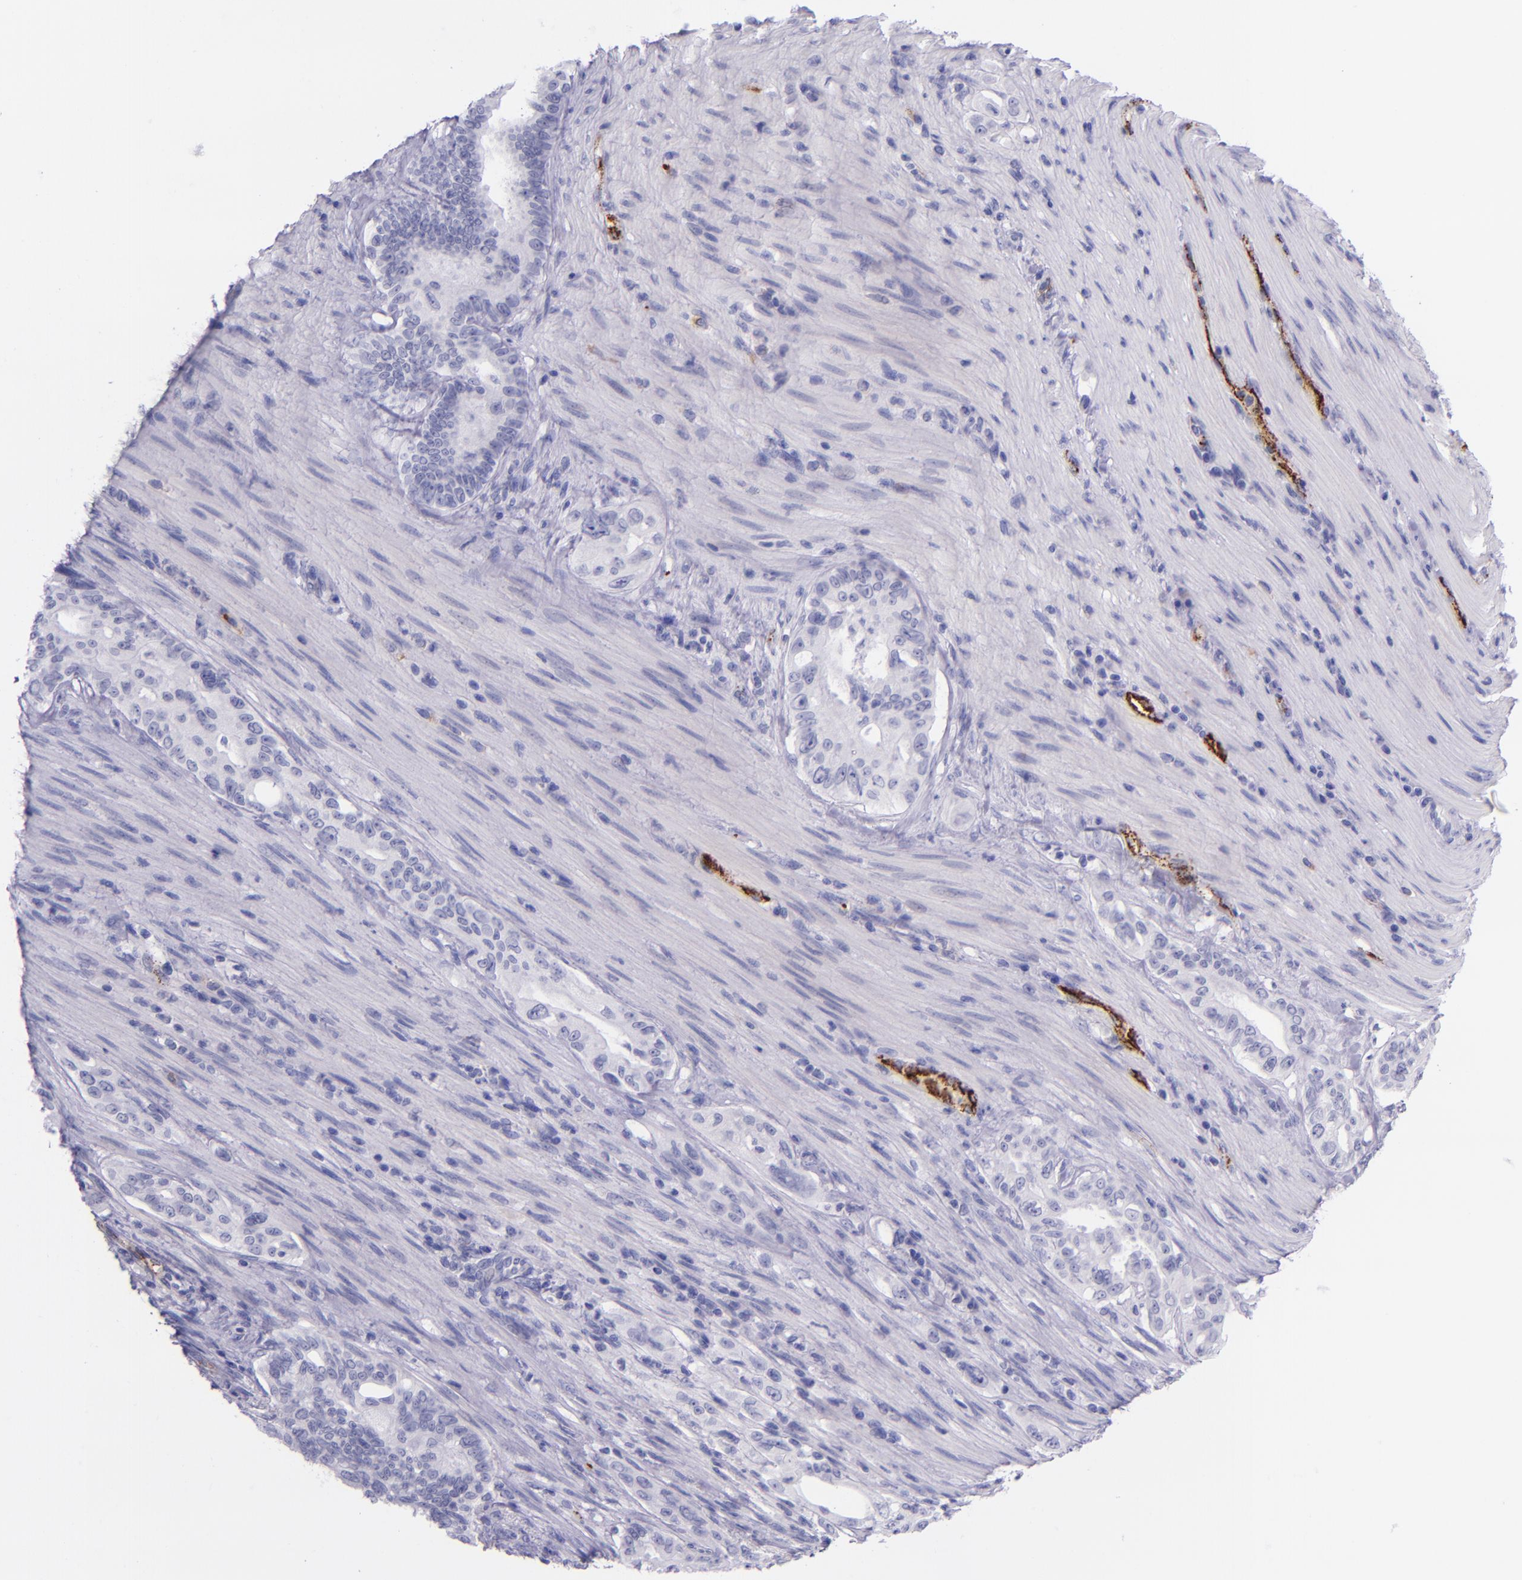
{"staining": {"intensity": "negative", "quantity": "none", "location": "none"}, "tissue": "pancreatic cancer", "cell_type": "Tumor cells", "image_type": "cancer", "snomed": [{"axis": "morphology", "description": "Normal tissue, NOS"}, {"axis": "topography", "description": "Pancreas"}], "caption": "Pancreatic cancer was stained to show a protein in brown. There is no significant positivity in tumor cells. The staining was performed using DAB to visualize the protein expression in brown, while the nuclei were stained in blue with hematoxylin (Magnification: 20x).", "gene": "SELE", "patient": {"sex": "male", "age": 42}}